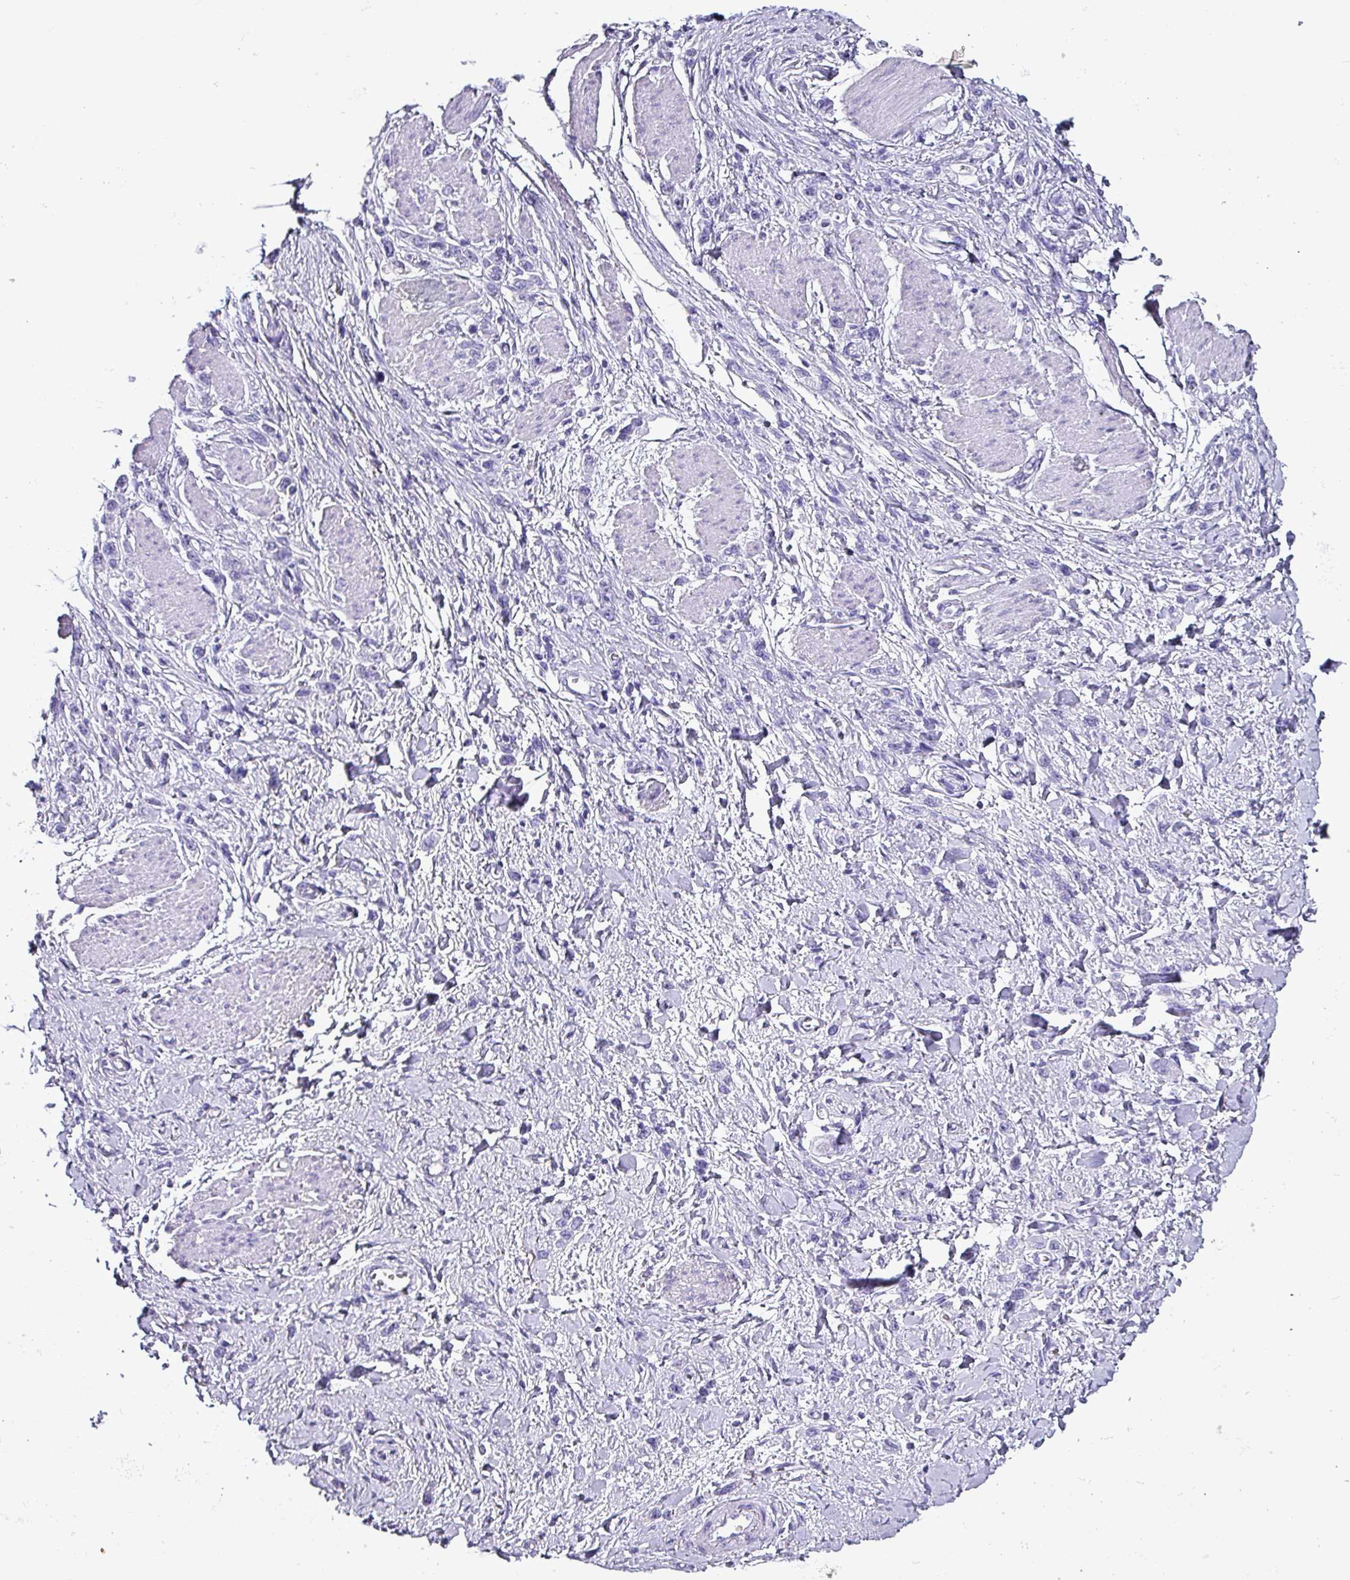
{"staining": {"intensity": "negative", "quantity": "none", "location": "none"}, "tissue": "stomach cancer", "cell_type": "Tumor cells", "image_type": "cancer", "snomed": [{"axis": "morphology", "description": "Adenocarcinoma, NOS"}, {"axis": "topography", "description": "Stomach"}], "caption": "Stomach cancer stained for a protein using immunohistochemistry displays no staining tumor cells.", "gene": "KRT6C", "patient": {"sex": "female", "age": 65}}